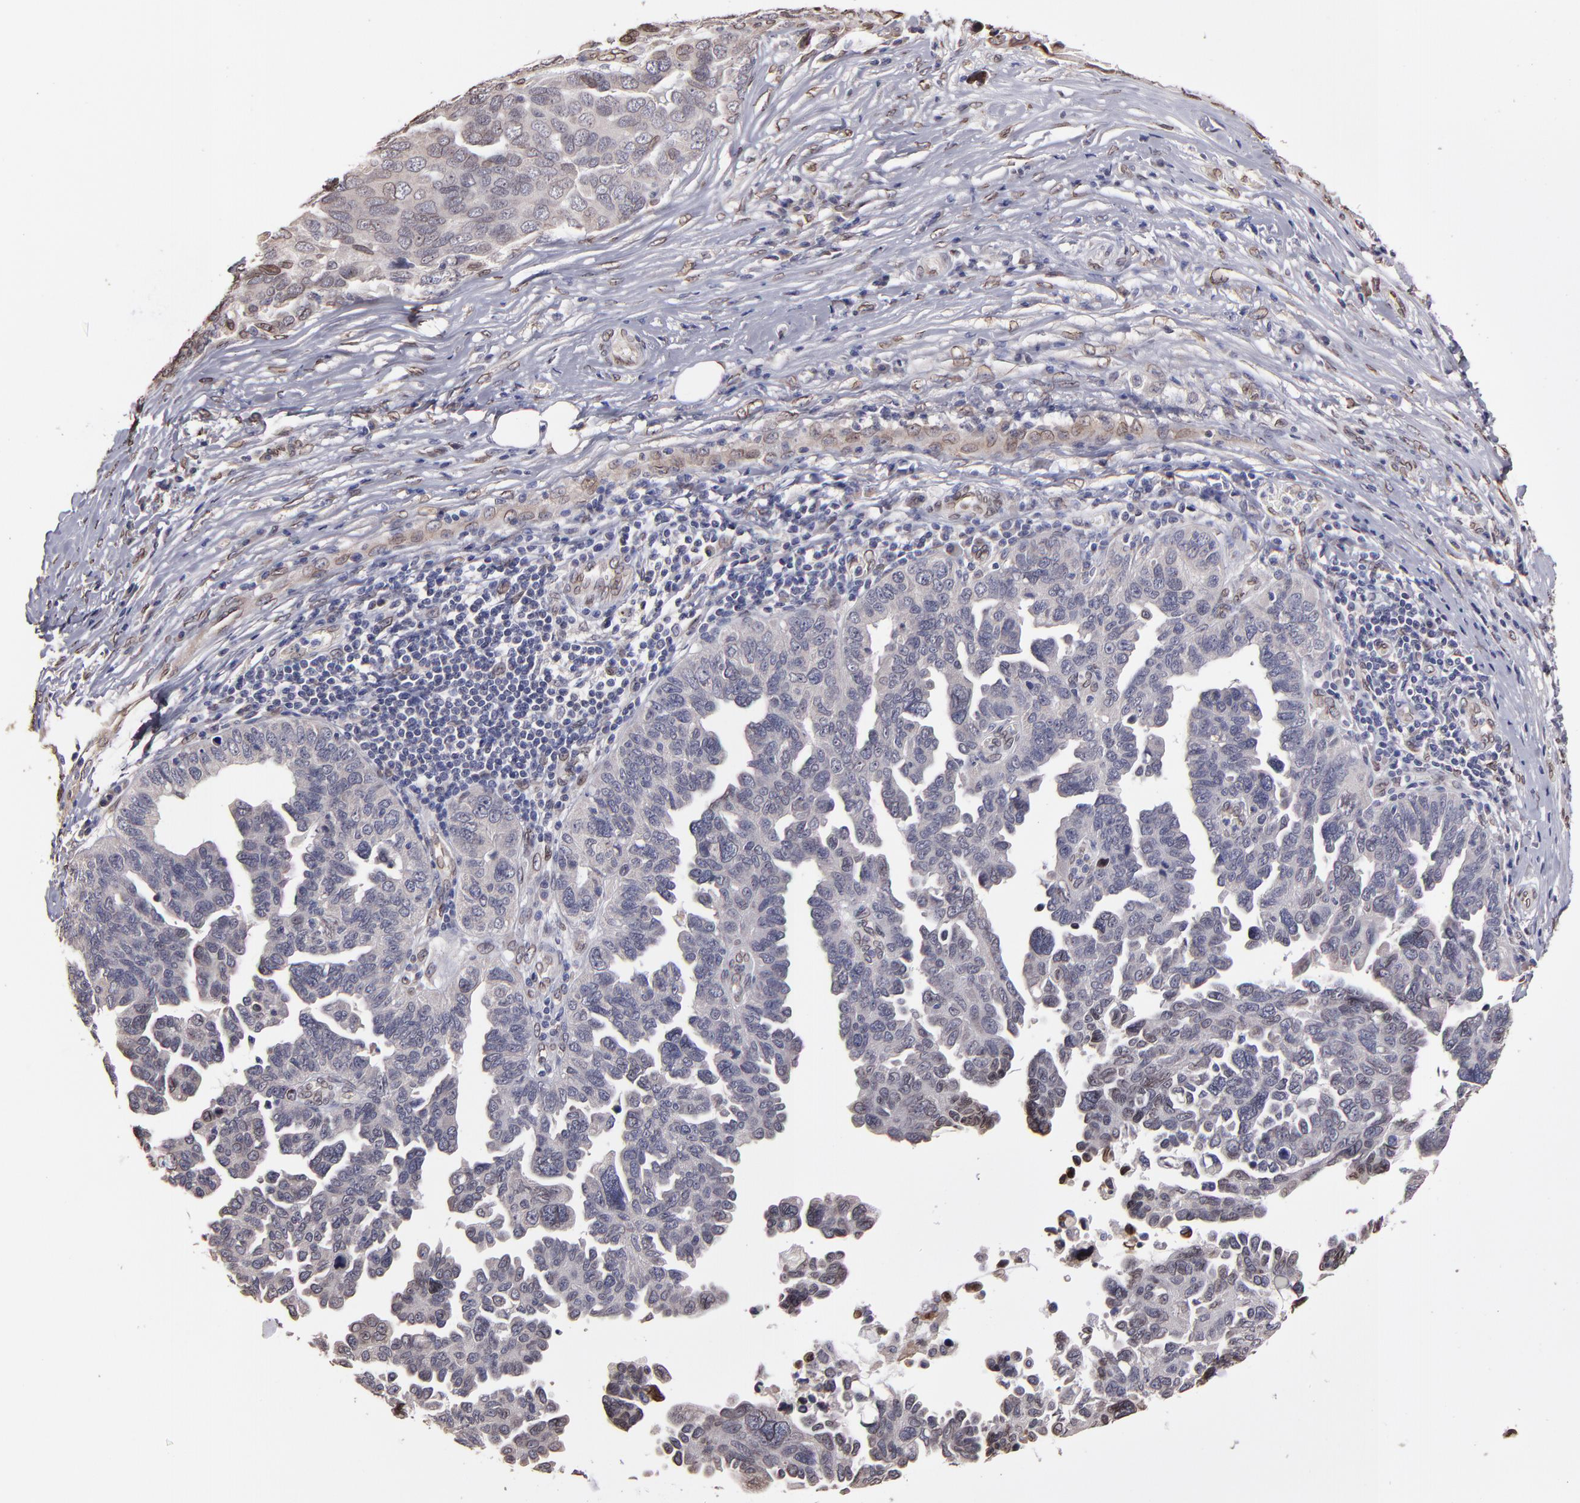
{"staining": {"intensity": "weak", "quantity": "<25%", "location": "cytoplasmic/membranous,nuclear"}, "tissue": "ovarian cancer", "cell_type": "Tumor cells", "image_type": "cancer", "snomed": [{"axis": "morphology", "description": "Cystadenocarcinoma, serous, NOS"}, {"axis": "topography", "description": "Ovary"}], "caption": "Immunohistochemistry of human ovarian cancer (serous cystadenocarcinoma) displays no expression in tumor cells.", "gene": "PUM3", "patient": {"sex": "female", "age": 64}}